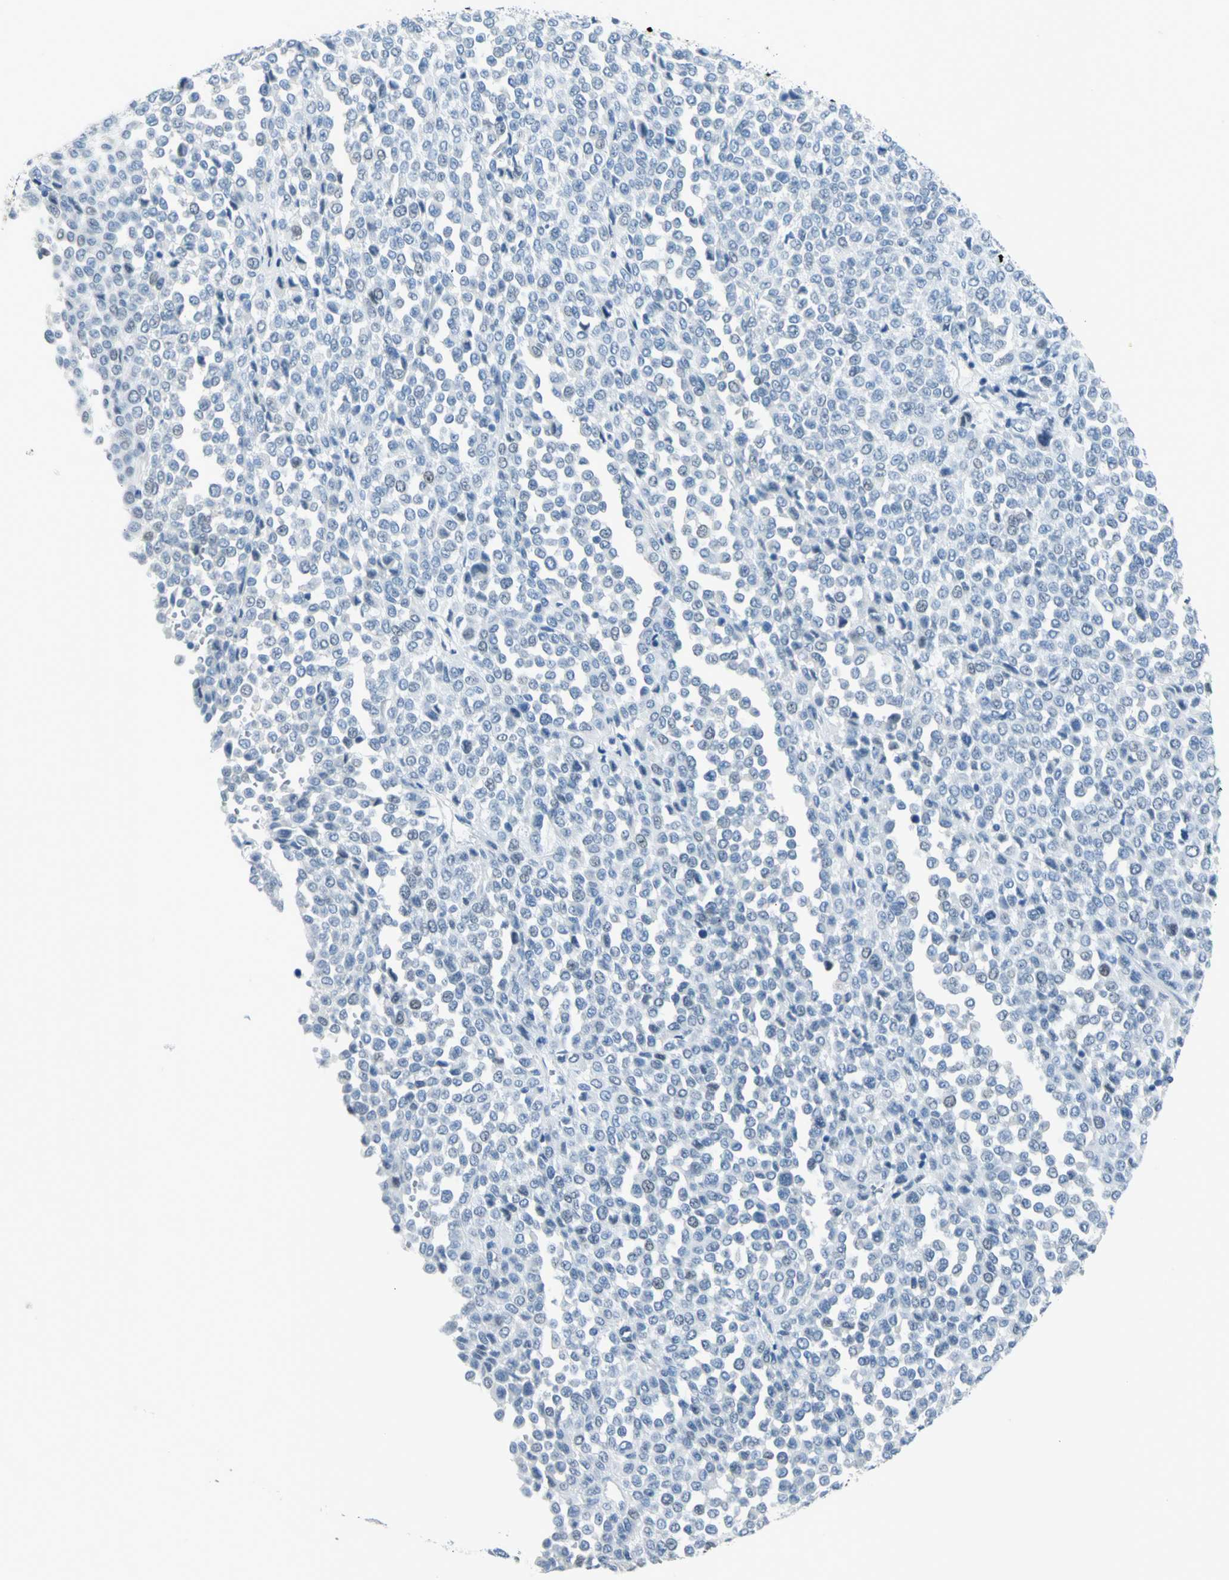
{"staining": {"intensity": "negative", "quantity": "none", "location": "none"}, "tissue": "melanoma", "cell_type": "Tumor cells", "image_type": "cancer", "snomed": [{"axis": "morphology", "description": "Malignant melanoma, Metastatic site"}, {"axis": "topography", "description": "Pancreas"}], "caption": "IHC histopathology image of neoplastic tissue: melanoma stained with DAB displays no significant protein staining in tumor cells.", "gene": "MCM3", "patient": {"sex": "female", "age": 30}}